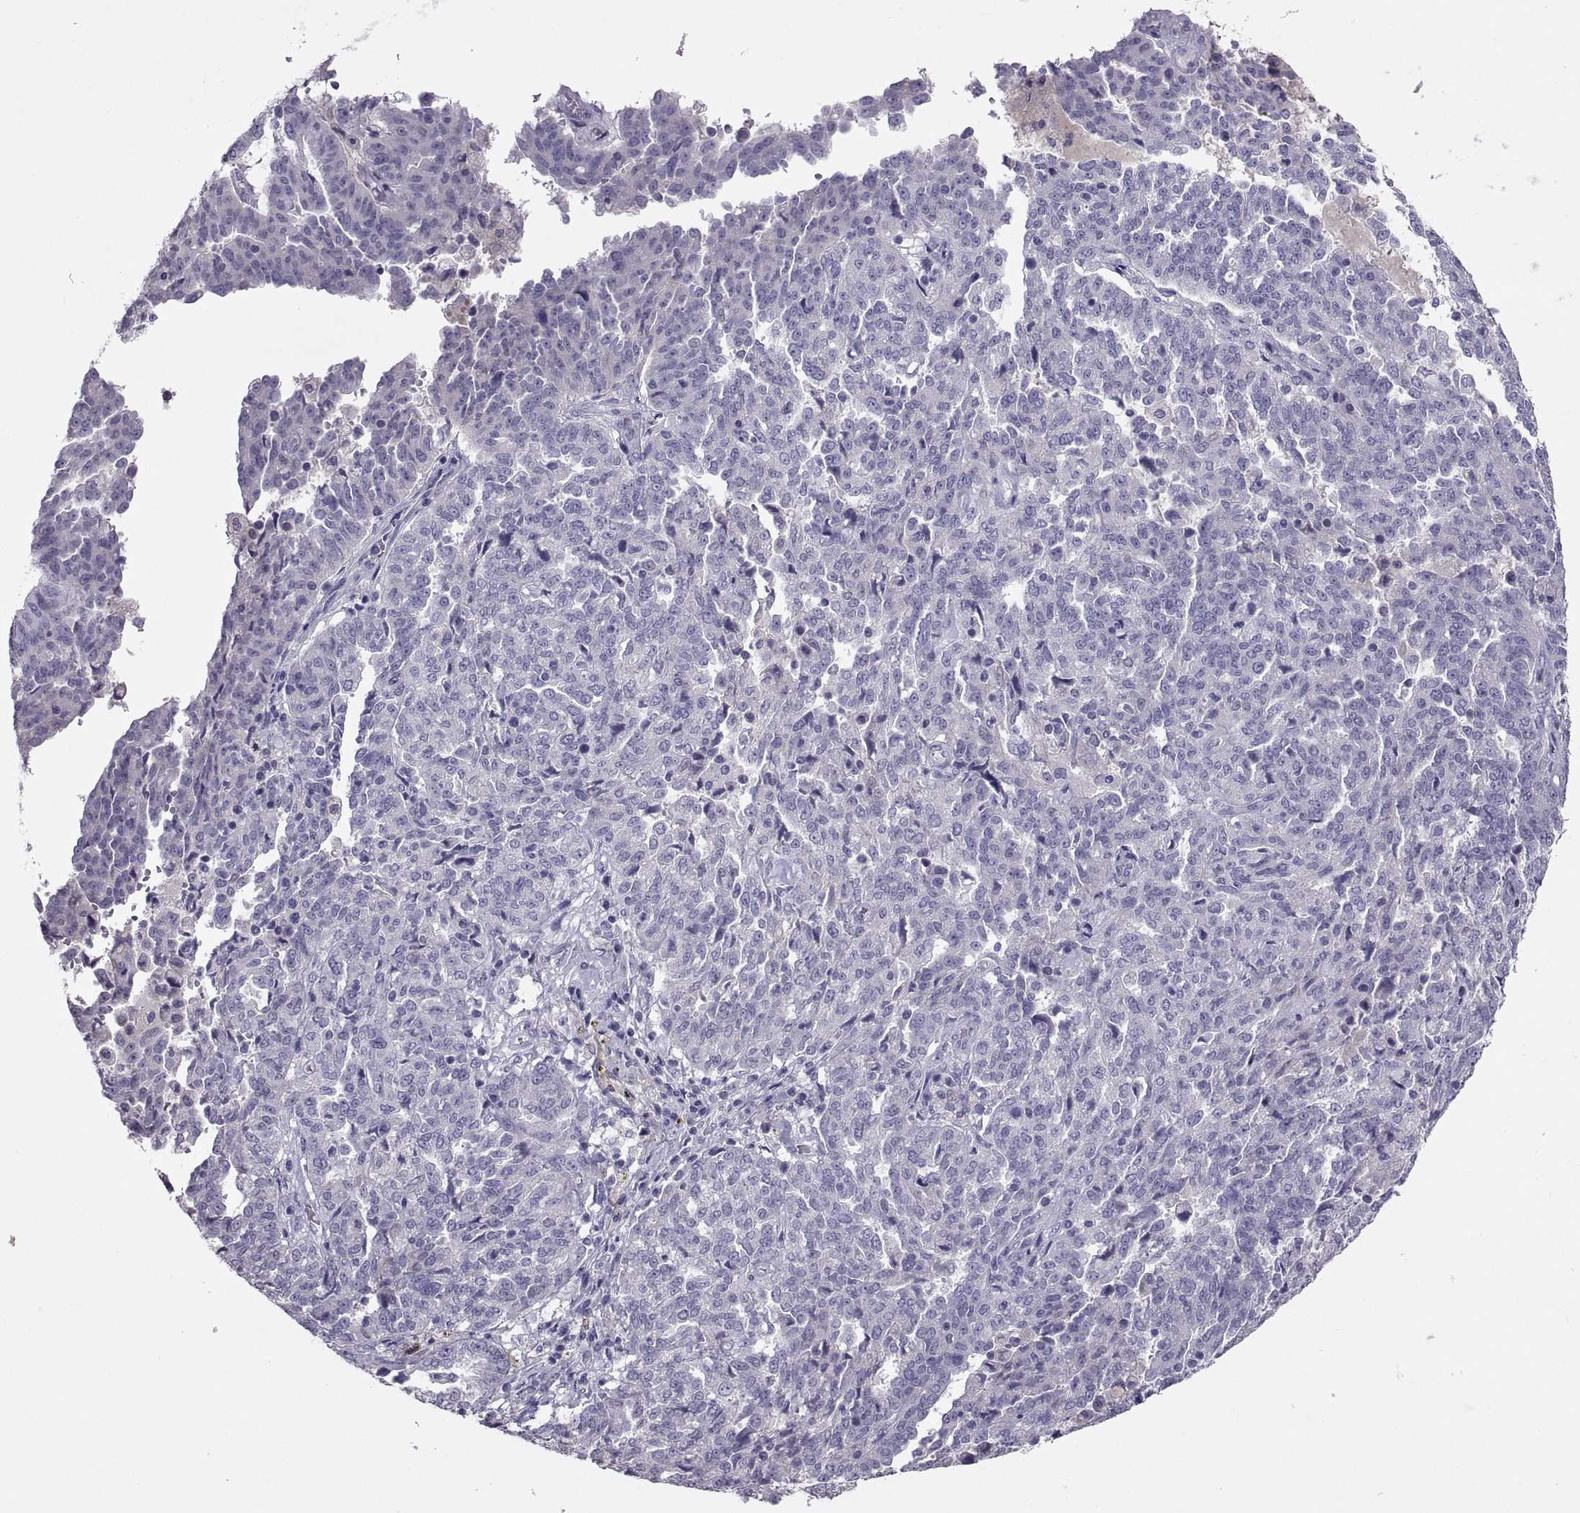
{"staining": {"intensity": "negative", "quantity": "none", "location": "none"}, "tissue": "ovarian cancer", "cell_type": "Tumor cells", "image_type": "cancer", "snomed": [{"axis": "morphology", "description": "Cystadenocarcinoma, serous, NOS"}, {"axis": "topography", "description": "Ovary"}], "caption": "There is no significant expression in tumor cells of ovarian cancer. (Stains: DAB IHC with hematoxylin counter stain, Microscopy: brightfield microscopy at high magnification).", "gene": "IGSF1", "patient": {"sex": "female", "age": 67}}